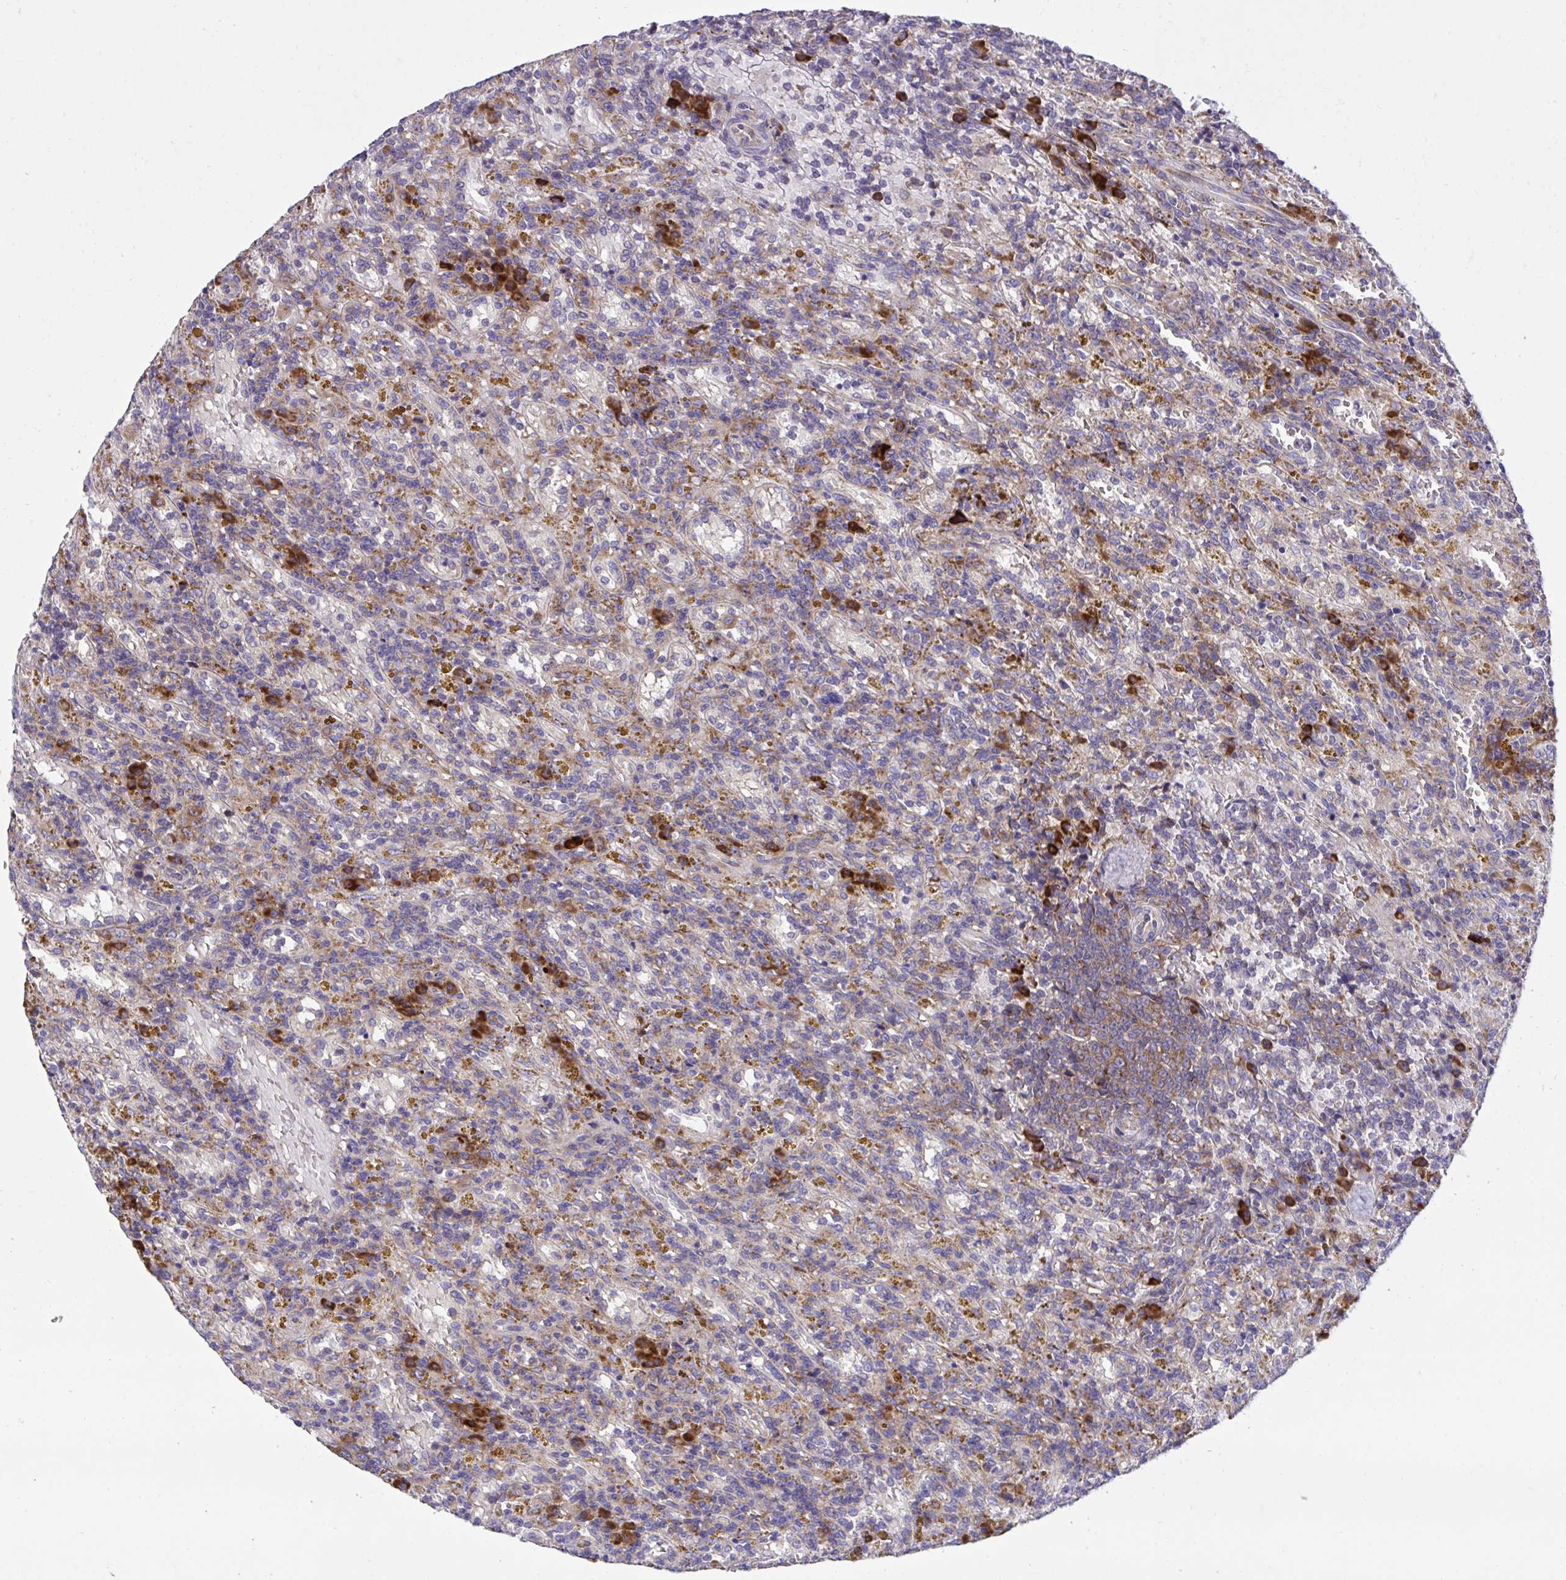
{"staining": {"intensity": "moderate", "quantity": "<25%", "location": "cytoplasmic/membranous"}, "tissue": "lymphoma", "cell_type": "Tumor cells", "image_type": "cancer", "snomed": [{"axis": "morphology", "description": "Malignant lymphoma, non-Hodgkin's type, Low grade"}, {"axis": "topography", "description": "Spleen"}], "caption": "About <25% of tumor cells in lymphoma exhibit moderate cytoplasmic/membranous protein expression as visualized by brown immunohistochemical staining.", "gene": "RPS15", "patient": {"sex": "female", "age": 65}}